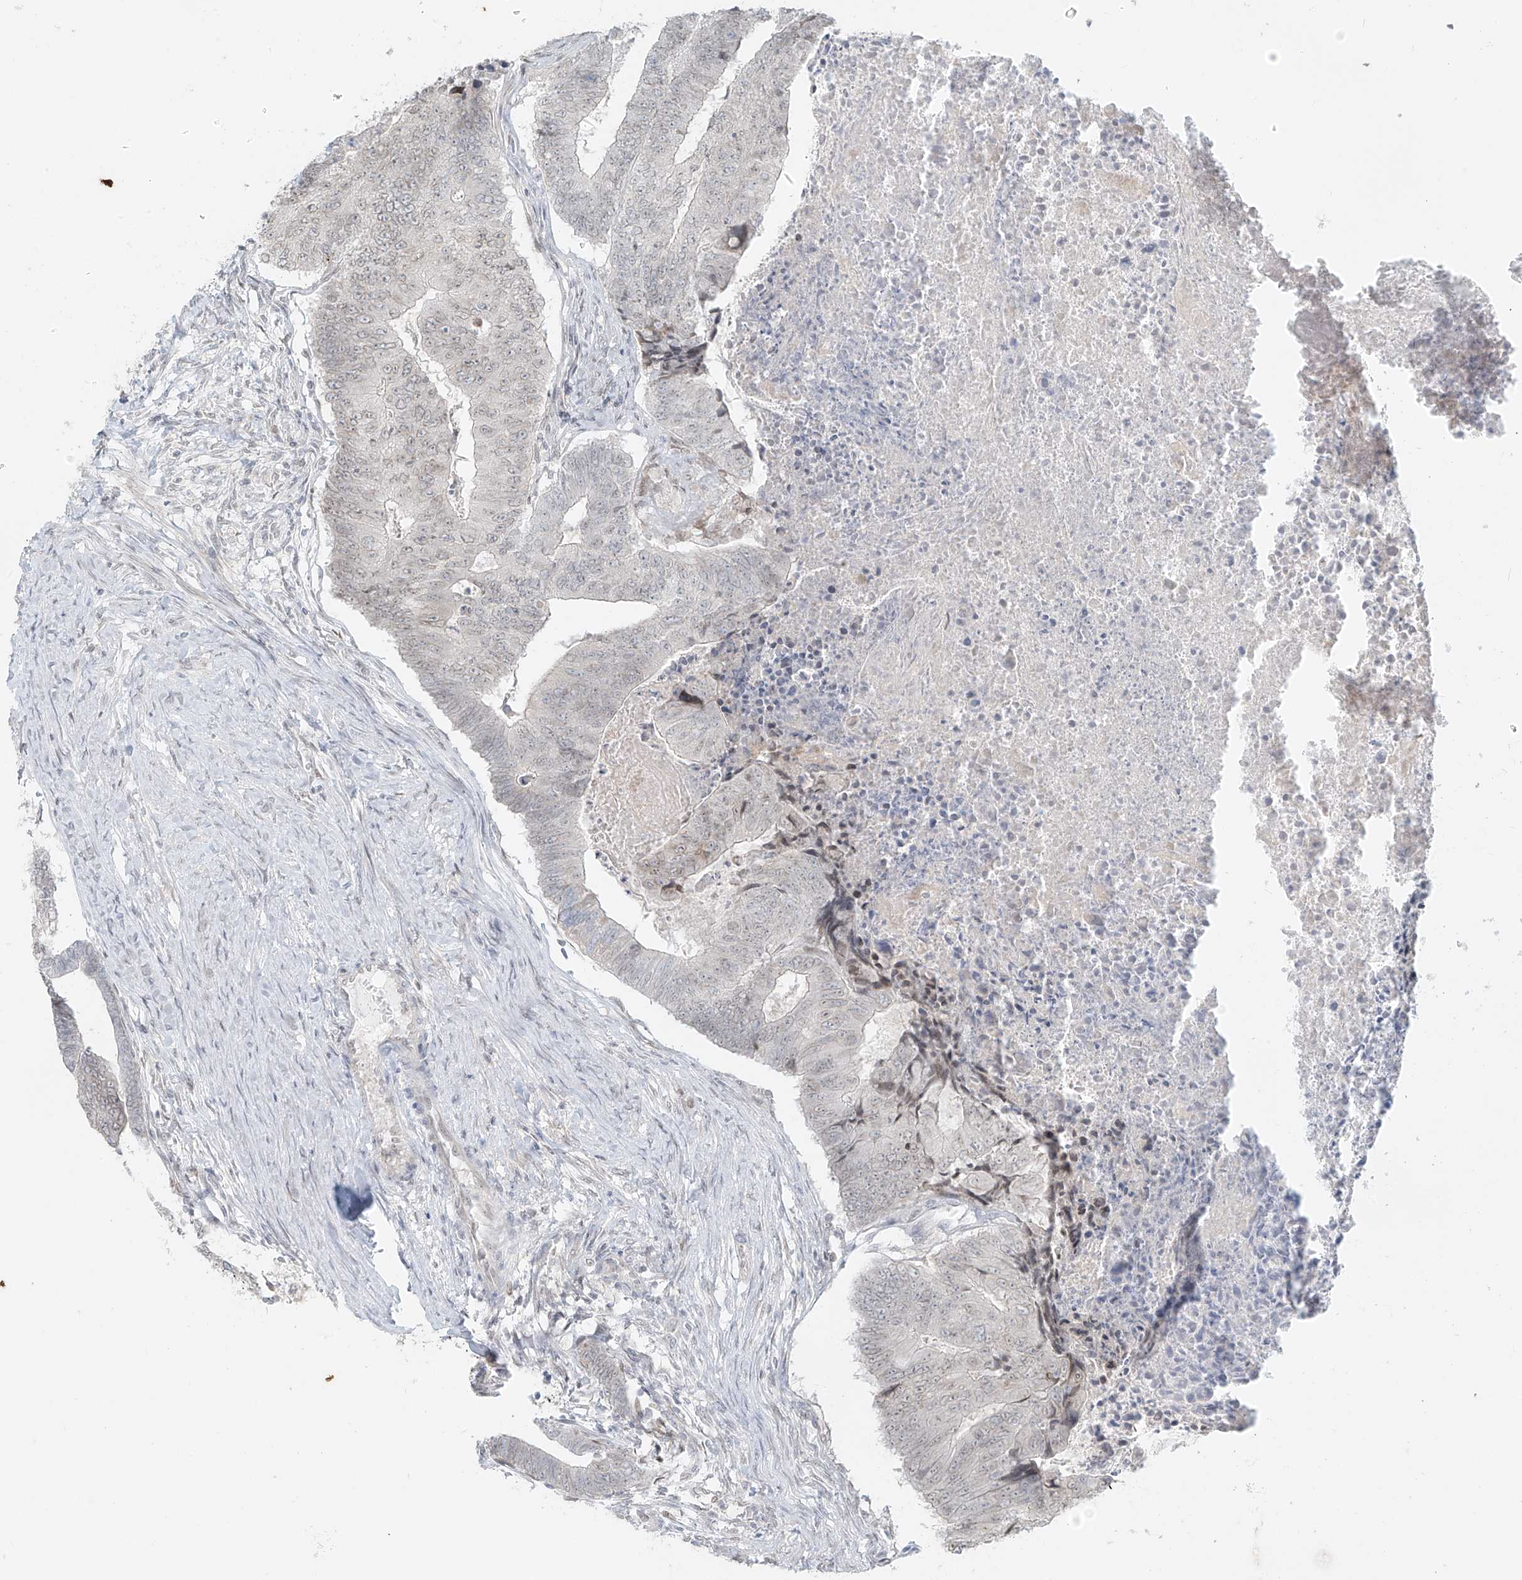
{"staining": {"intensity": "negative", "quantity": "none", "location": "none"}, "tissue": "colorectal cancer", "cell_type": "Tumor cells", "image_type": "cancer", "snomed": [{"axis": "morphology", "description": "Adenocarcinoma, NOS"}, {"axis": "topography", "description": "Colon"}], "caption": "High magnification brightfield microscopy of adenocarcinoma (colorectal) stained with DAB (3,3'-diaminobenzidine) (brown) and counterstained with hematoxylin (blue): tumor cells show no significant staining.", "gene": "OSBPL7", "patient": {"sex": "female", "age": 67}}